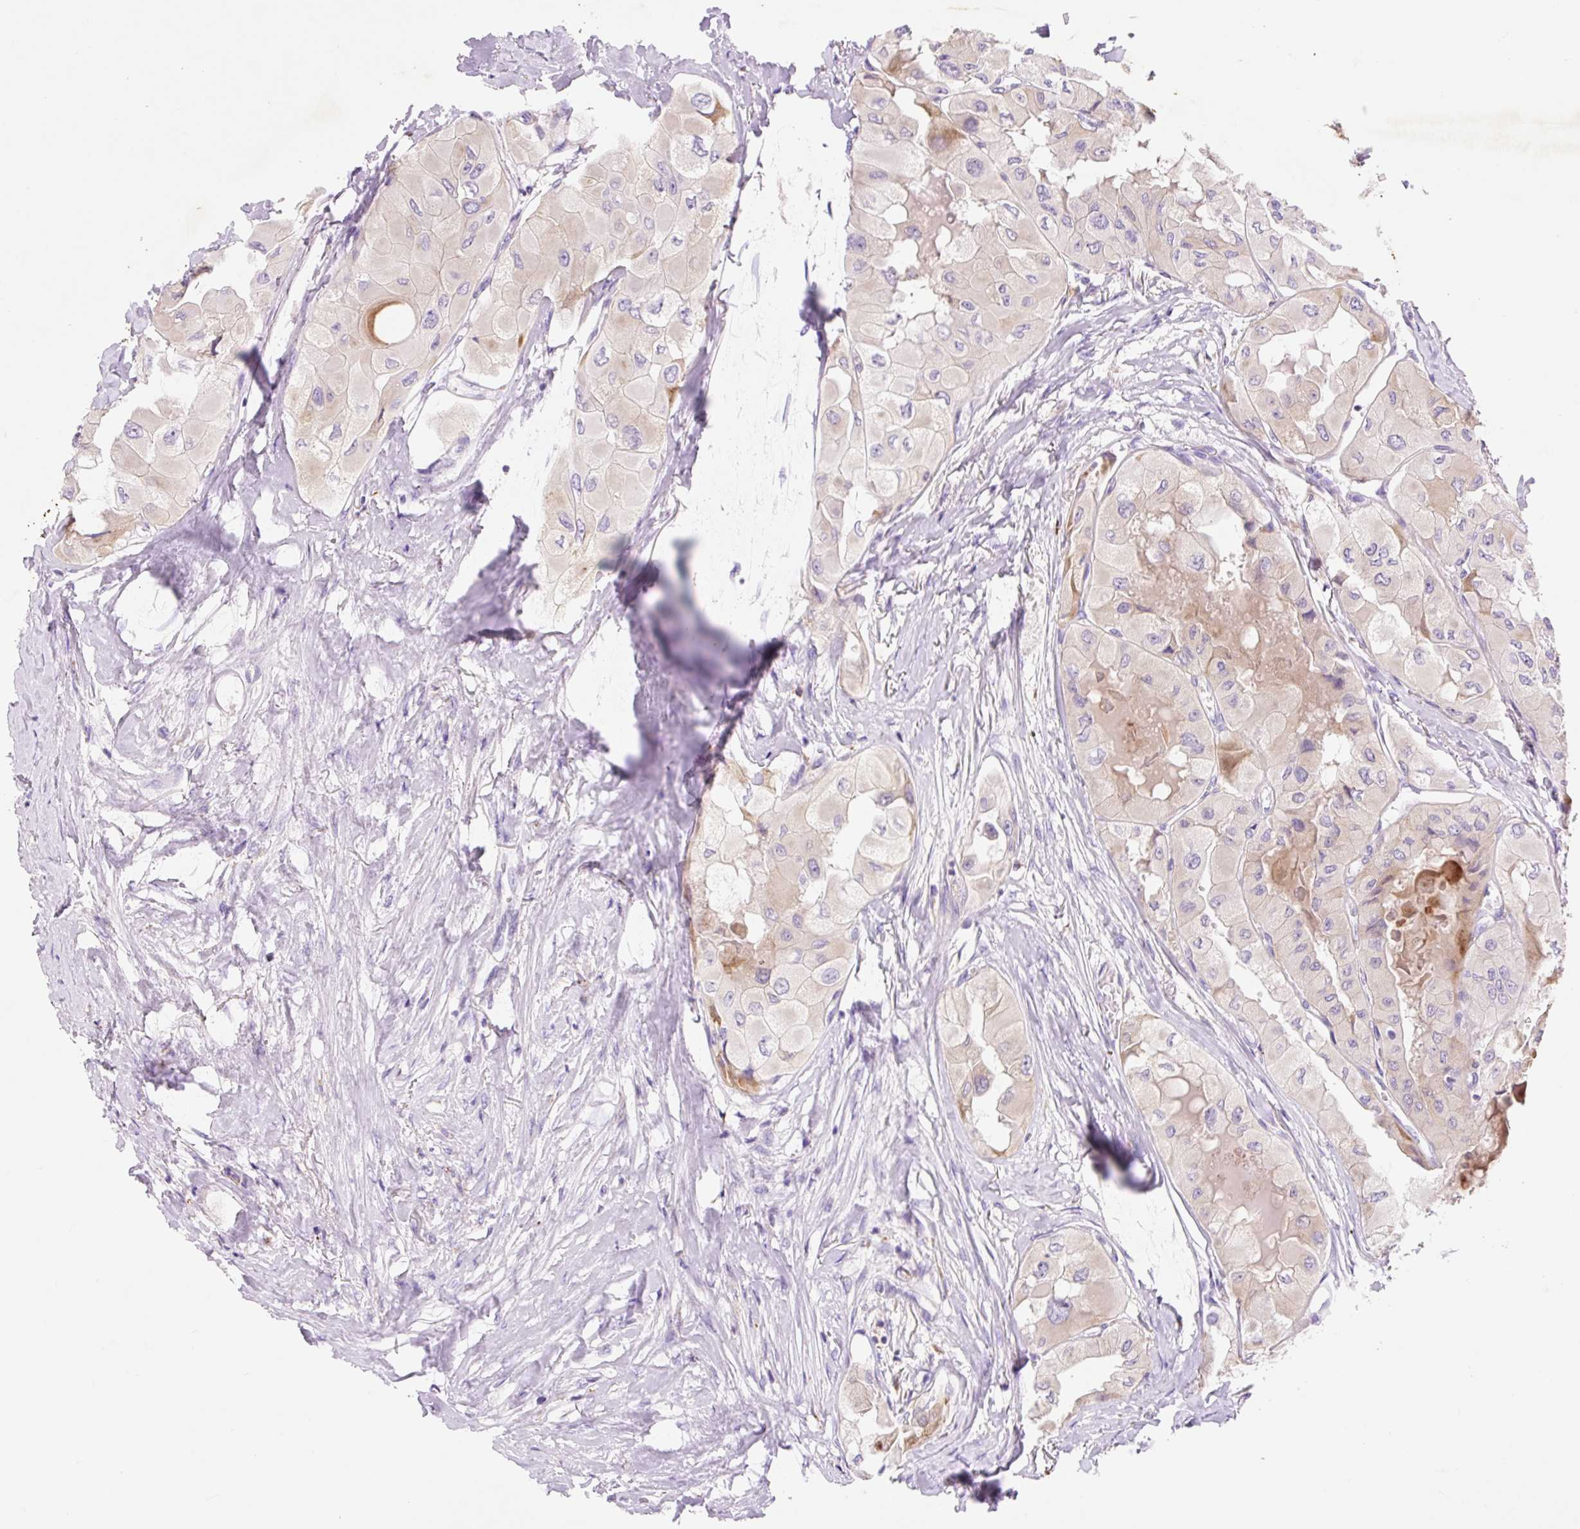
{"staining": {"intensity": "weak", "quantity": "<25%", "location": "cytoplasmic/membranous"}, "tissue": "thyroid cancer", "cell_type": "Tumor cells", "image_type": "cancer", "snomed": [{"axis": "morphology", "description": "Normal tissue, NOS"}, {"axis": "morphology", "description": "Papillary adenocarcinoma, NOS"}, {"axis": "topography", "description": "Thyroid gland"}], "caption": "High power microscopy micrograph of an immunohistochemistry (IHC) micrograph of papillary adenocarcinoma (thyroid), revealing no significant expression in tumor cells. (DAB IHC with hematoxylin counter stain).", "gene": "HEXA", "patient": {"sex": "female", "age": 59}}